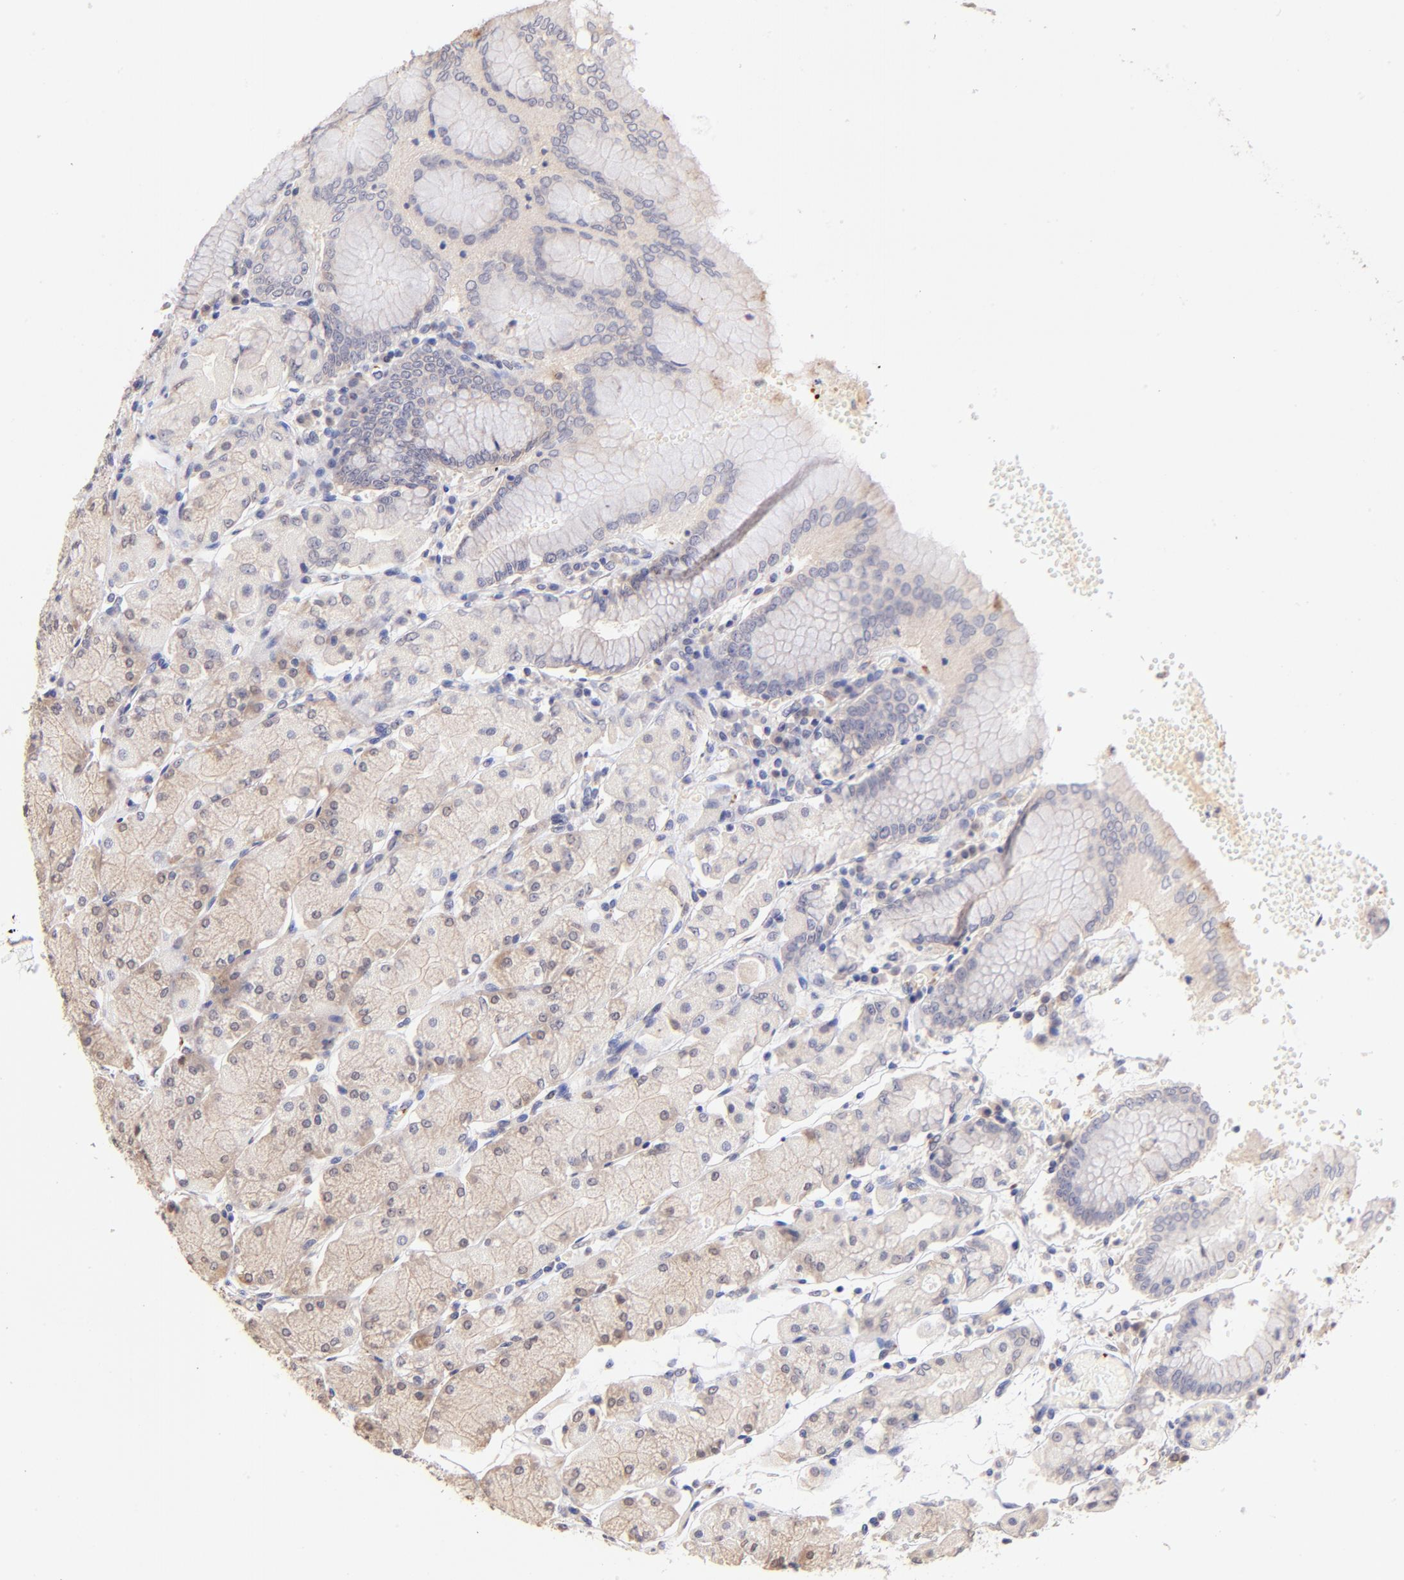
{"staining": {"intensity": "weak", "quantity": "25%-75%", "location": "cytoplasmic/membranous"}, "tissue": "stomach", "cell_type": "Glandular cells", "image_type": "normal", "snomed": [{"axis": "morphology", "description": "Normal tissue, NOS"}, {"axis": "topography", "description": "Stomach, upper"}, {"axis": "topography", "description": "Stomach"}], "caption": "Immunohistochemistry image of benign human stomach stained for a protein (brown), which shows low levels of weak cytoplasmic/membranous staining in about 25%-75% of glandular cells.", "gene": "SPARC", "patient": {"sex": "male", "age": 76}}